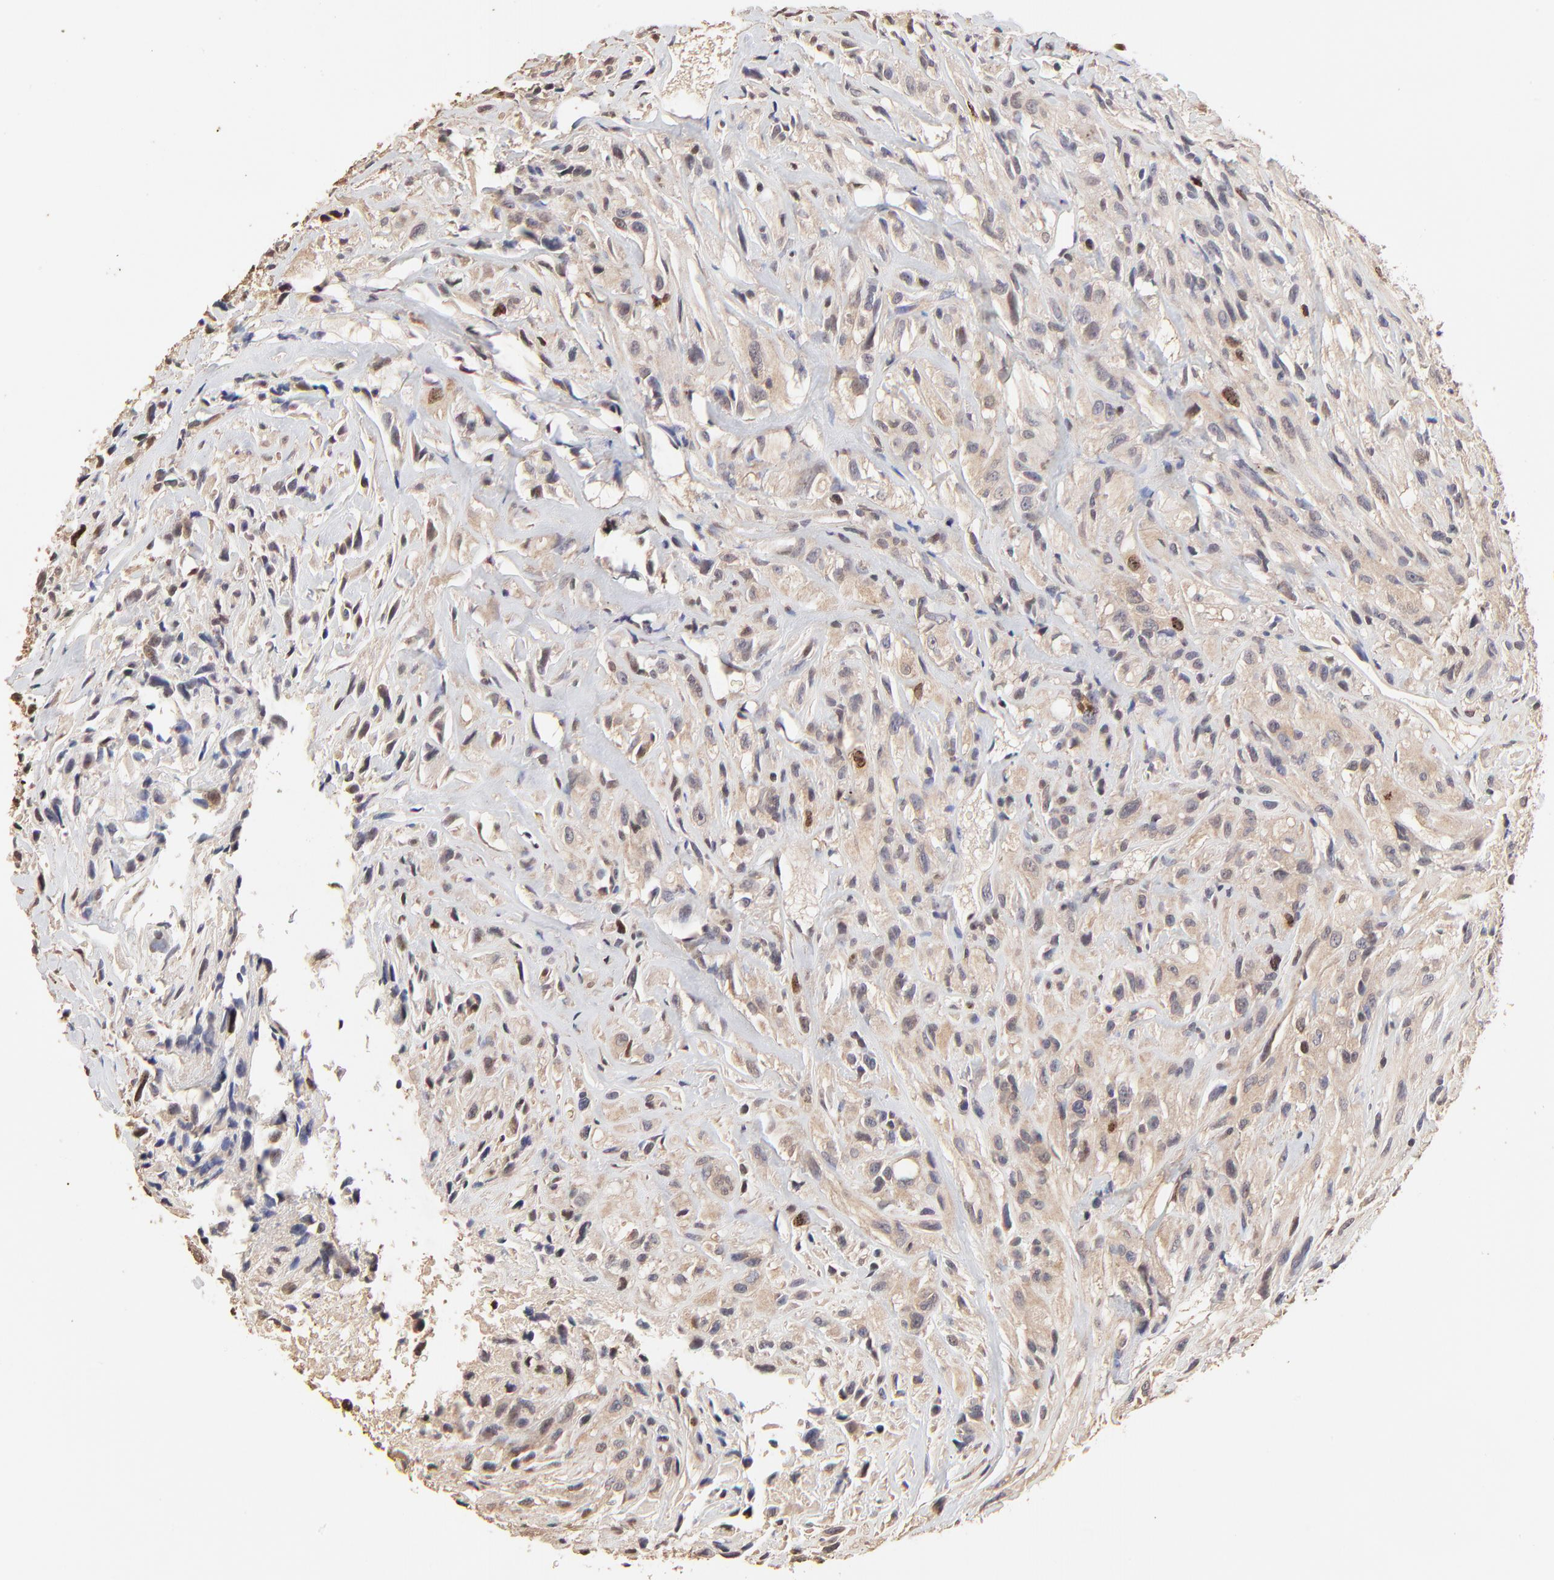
{"staining": {"intensity": "moderate", "quantity": "<25%", "location": "nuclear"}, "tissue": "glioma", "cell_type": "Tumor cells", "image_type": "cancer", "snomed": [{"axis": "morphology", "description": "Glioma, malignant, High grade"}, {"axis": "topography", "description": "Brain"}], "caption": "Malignant glioma (high-grade) stained with immunohistochemistry displays moderate nuclear staining in approximately <25% of tumor cells.", "gene": "BIRC5", "patient": {"sex": "male", "age": 48}}